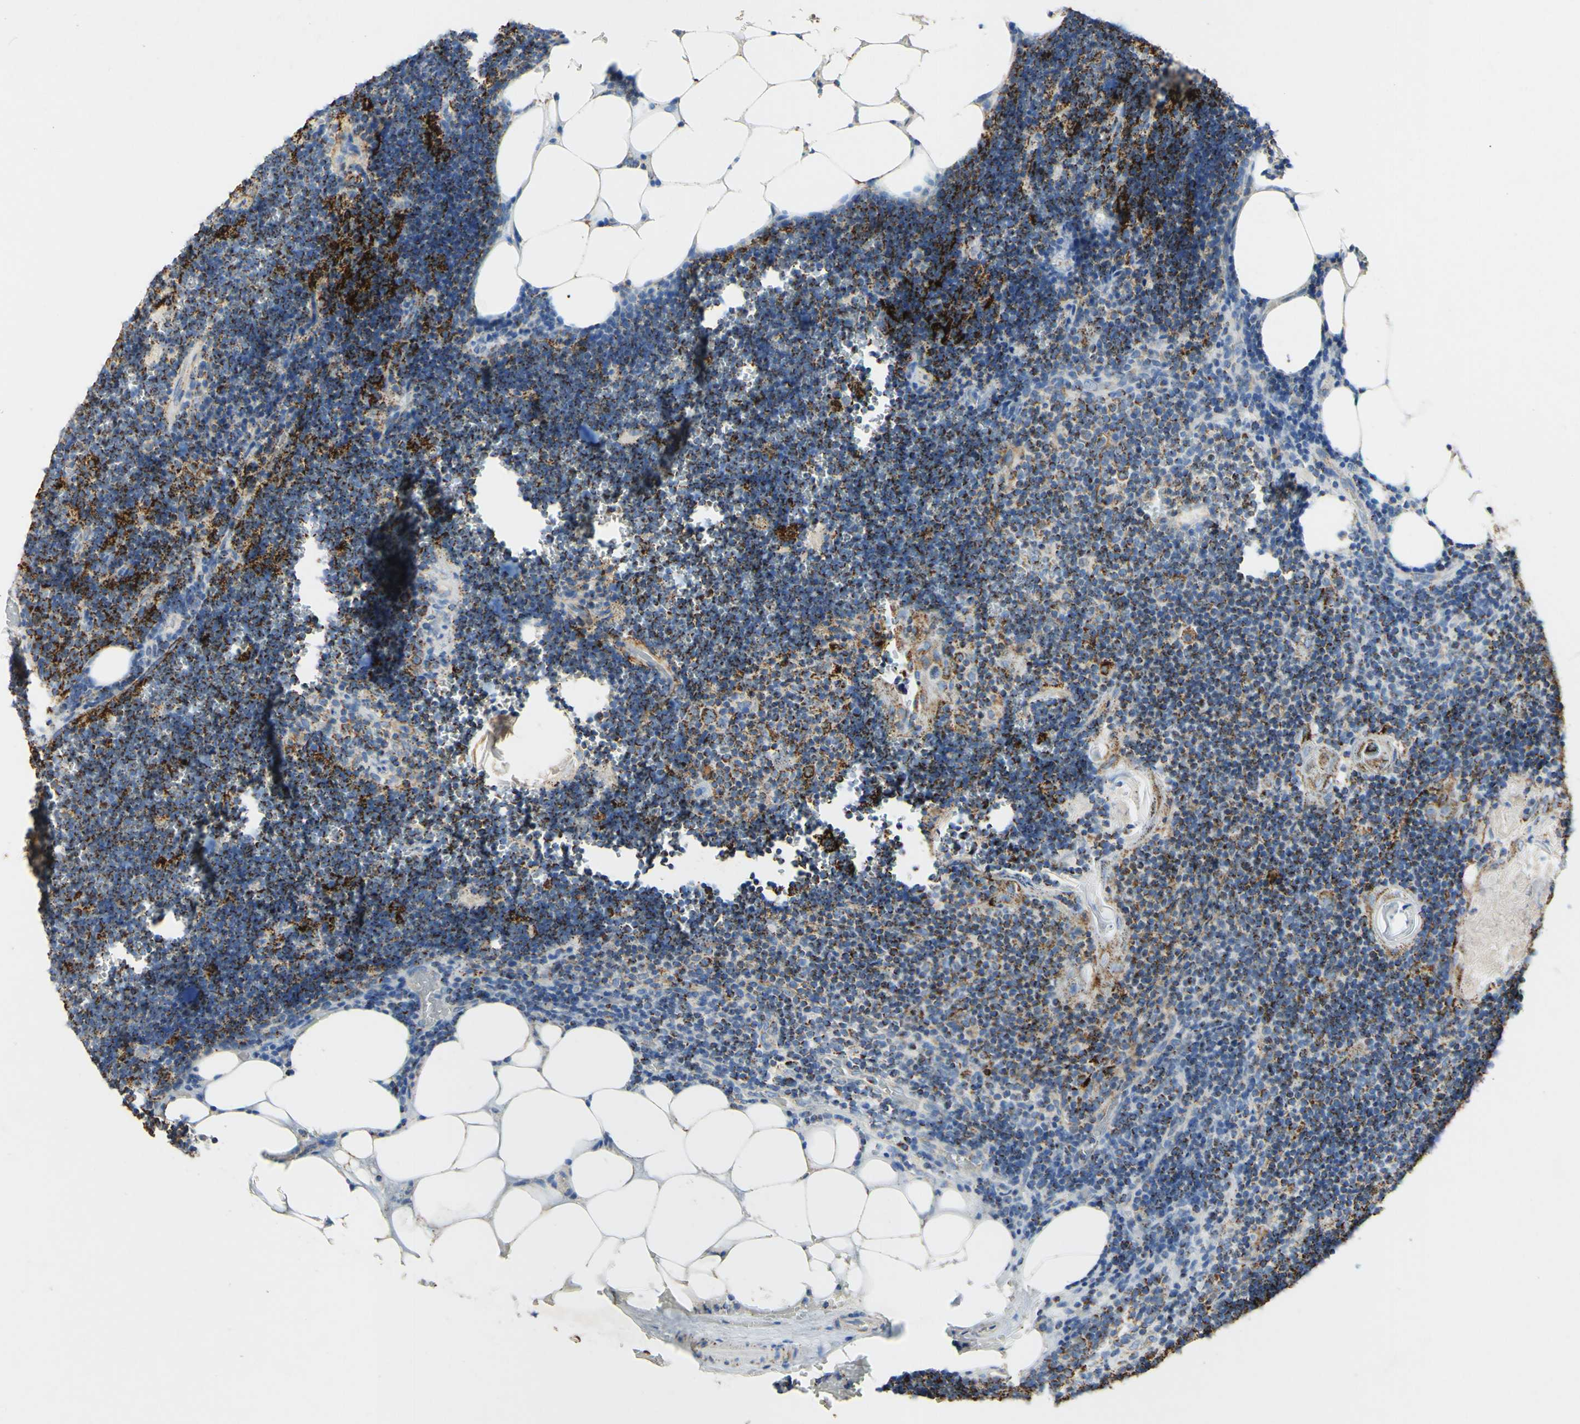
{"staining": {"intensity": "strong", "quantity": ">75%", "location": "cytoplasmic/membranous"}, "tissue": "lymph node", "cell_type": "Germinal center cells", "image_type": "normal", "snomed": [{"axis": "morphology", "description": "Normal tissue, NOS"}, {"axis": "topography", "description": "Lymph node"}], "caption": "Germinal center cells reveal high levels of strong cytoplasmic/membranous expression in approximately >75% of cells in unremarkable human lymph node. (Stains: DAB (3,3'-diaminobenzidine) in brown, nuclei in blue, Microscopy: brightfield microscopy at high magnification).", "gene": "OXCT1", "patient": {"sex": "male", "age": 33}}